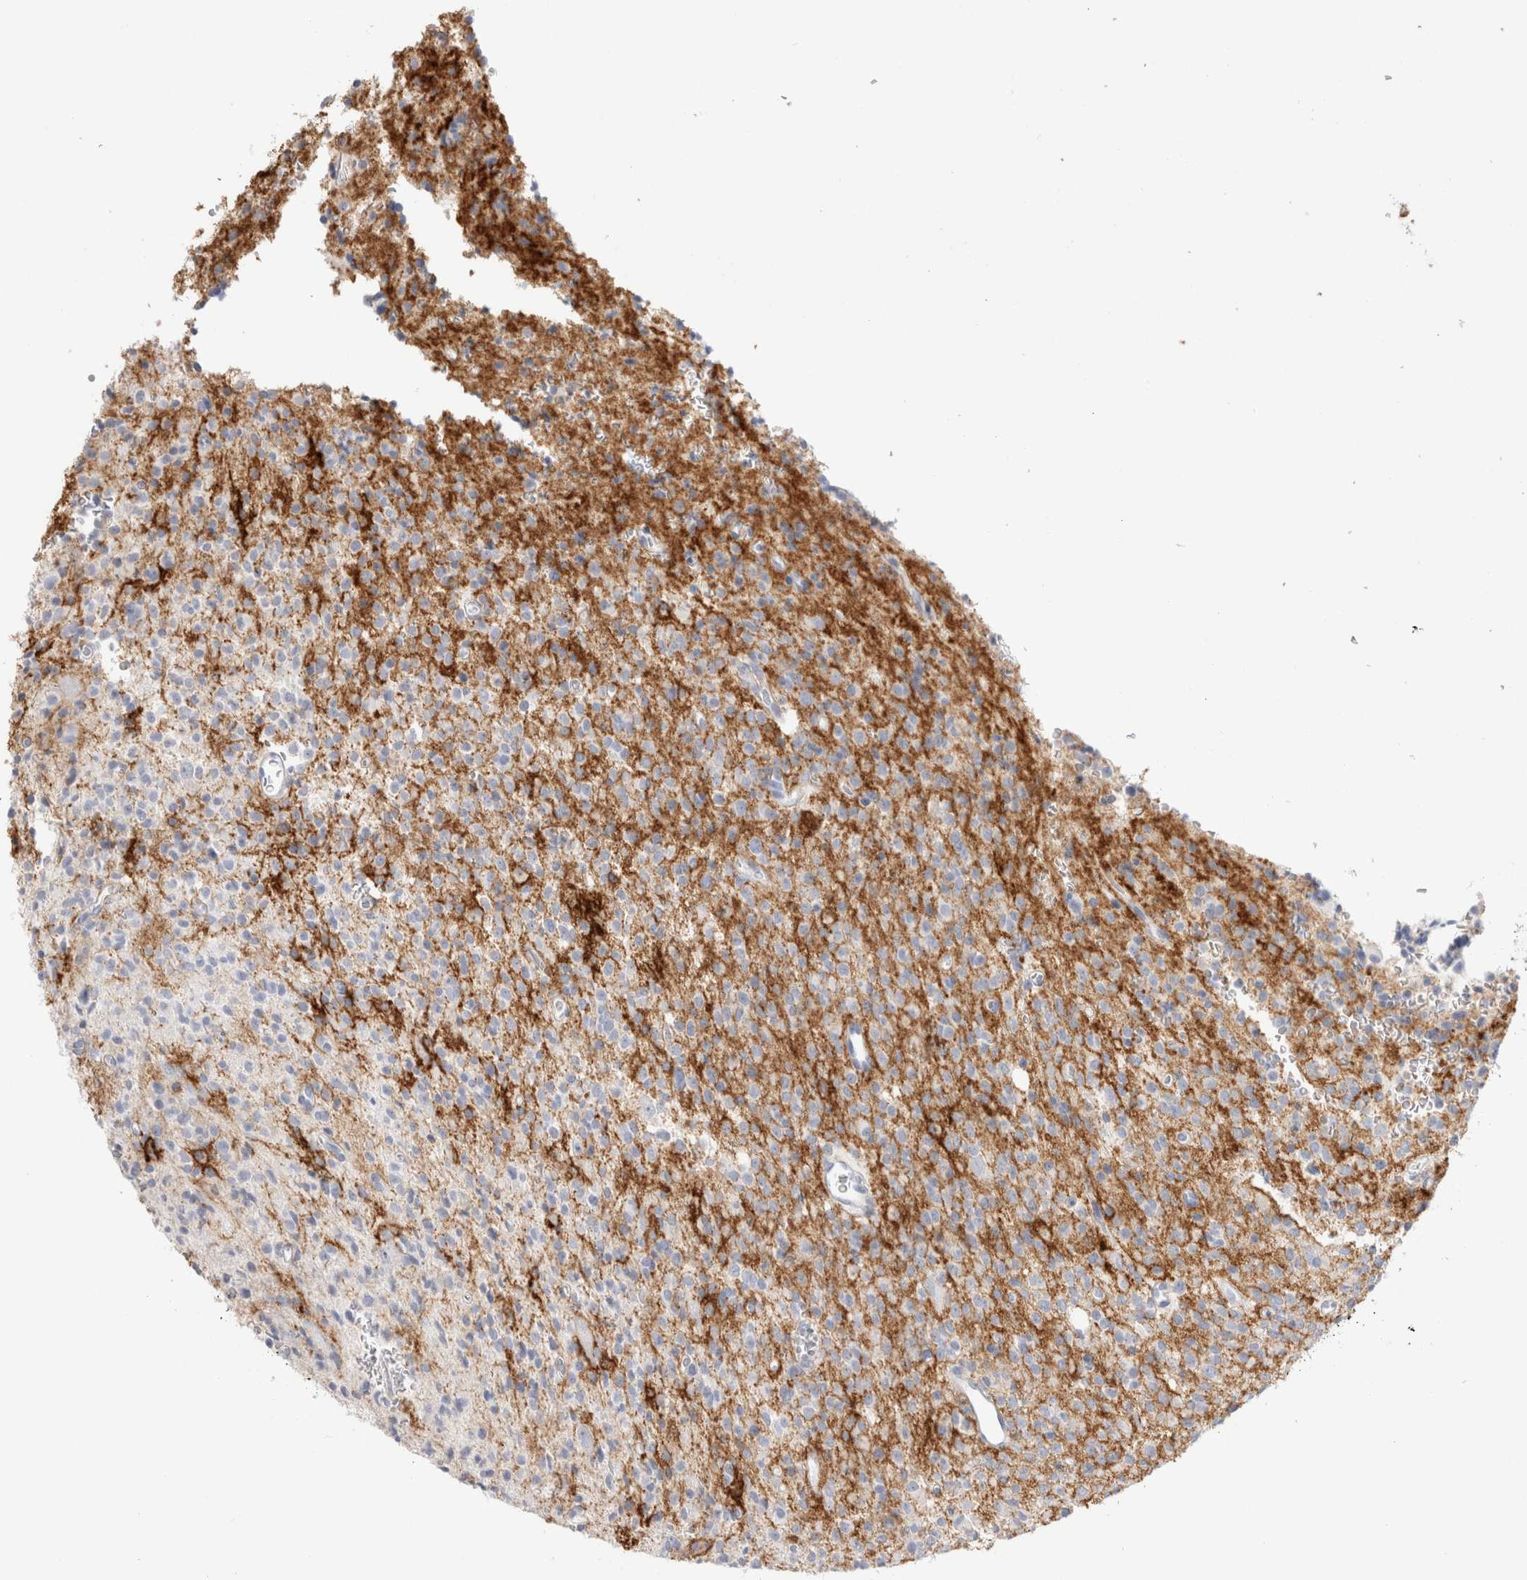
{"staining": {"intensity": "negative", "quantity": "none", "location": "none"}, "tissue": "glioma", "cell_type": "Tumor cells", "image_type": "cancer", "snomed": [{"axis": "morphology", "description": "Glioma, malignant, High grade"}, {"axis": "topography", "description": "Brain"}], "caption": "Photomicrograph shows no protein expression in tumor cells of glioma tissue. (DAB IHC with hematoxylin counter stain).", "gene": "CD38", "patient": {"sex": "male", "age": 34}}